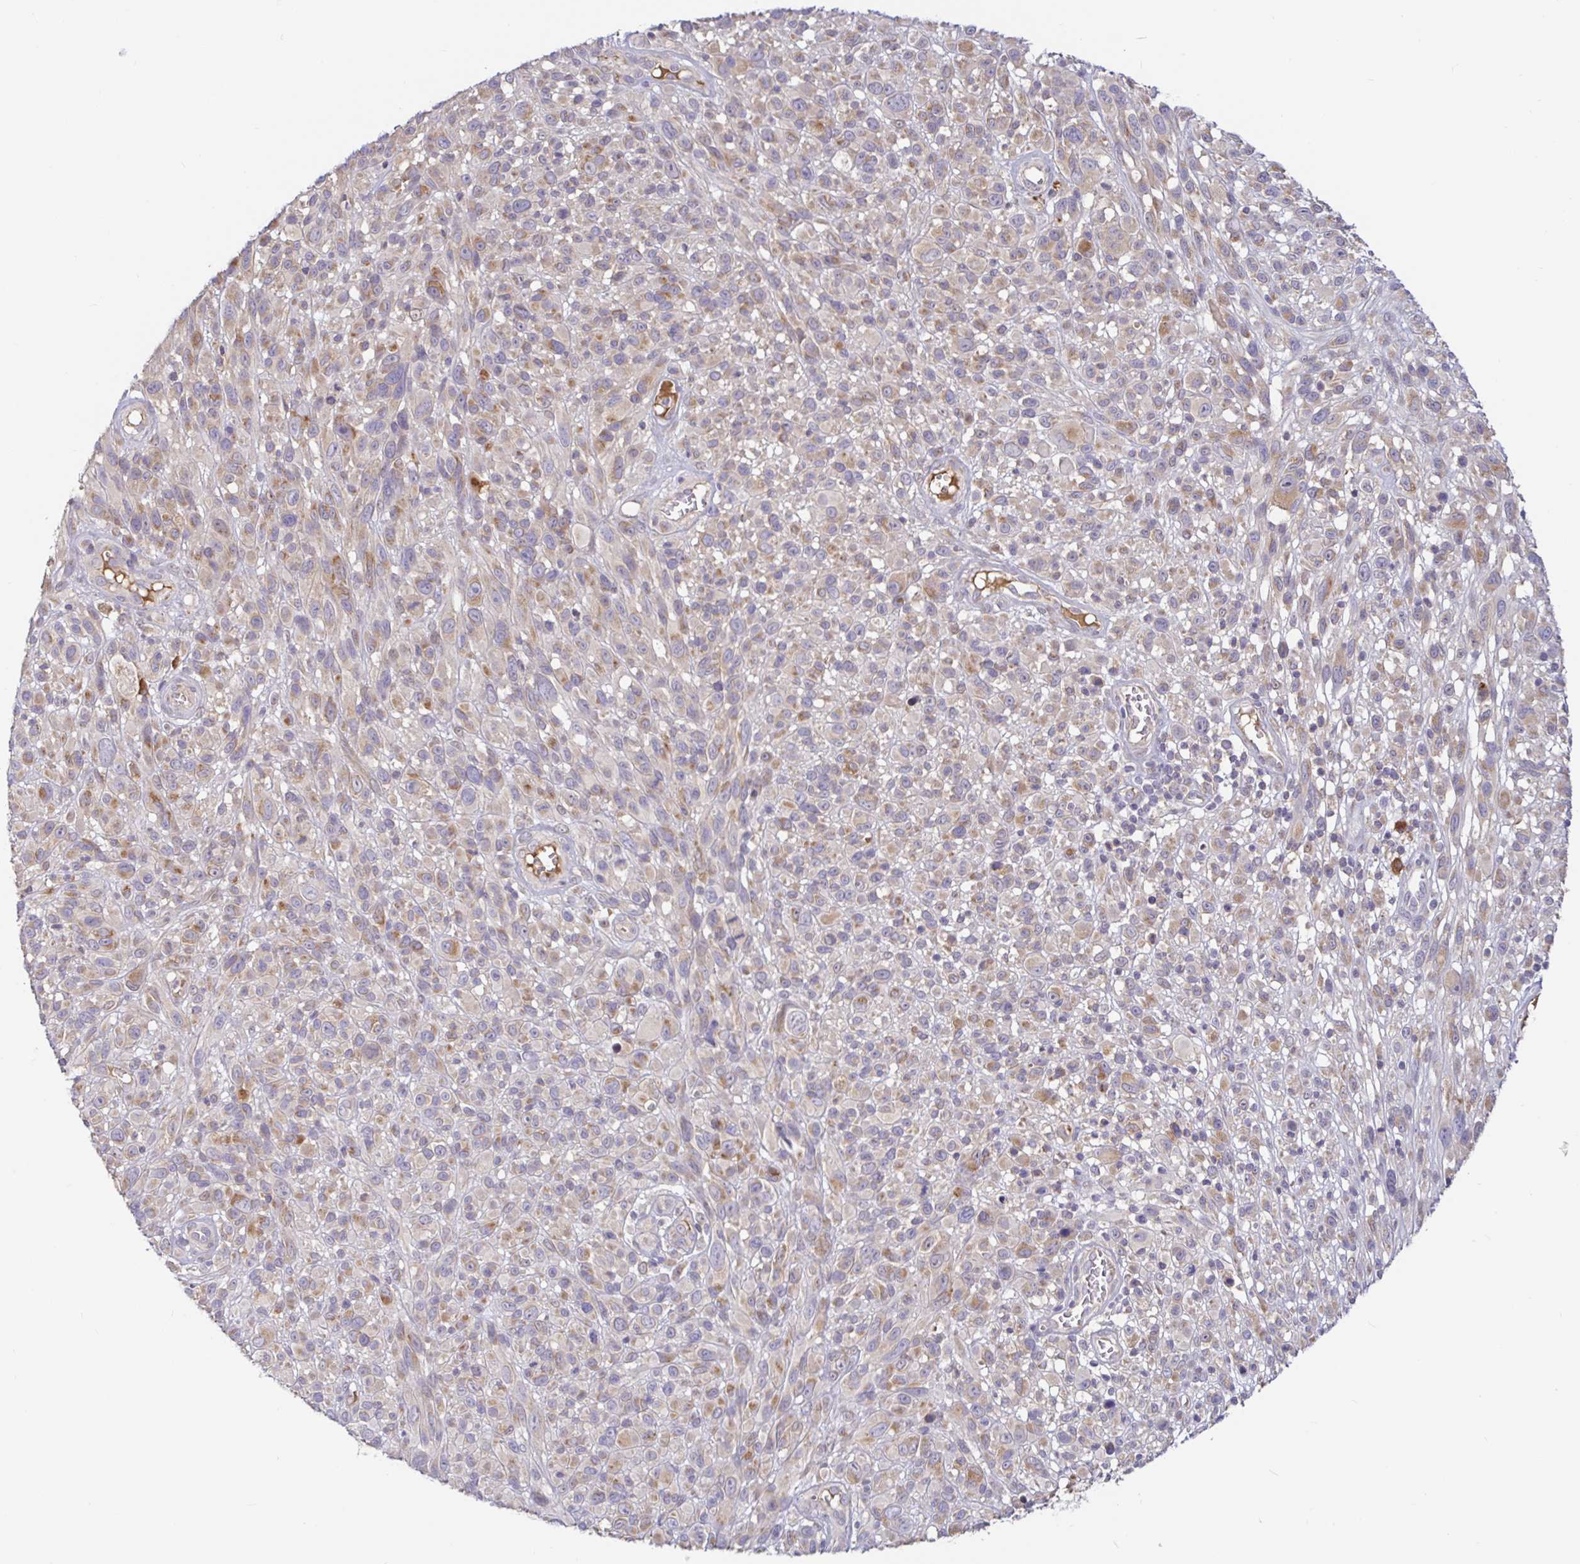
{"staining": {"intensity": "weak", "quantity": "25%-75%", "location": "cytoplasmic/membranous"}, "tissue": "melanoma", "cell_type": "Tumor cells", "image_type": "cancer", "snomed": [{"axis": "morphology", "description": "Malignant melanoma, NOS"}, {"axis": "topography", "description": "Skin"}], "caption": "DAB immunohistochemical staining of human malignant melanoma reveals weak cytoplasmic/membranous protein staining in approximately 25%-75% of tumor cells.", "gene": "LARP1", "patient": {"sex": "male", "age": 68}}